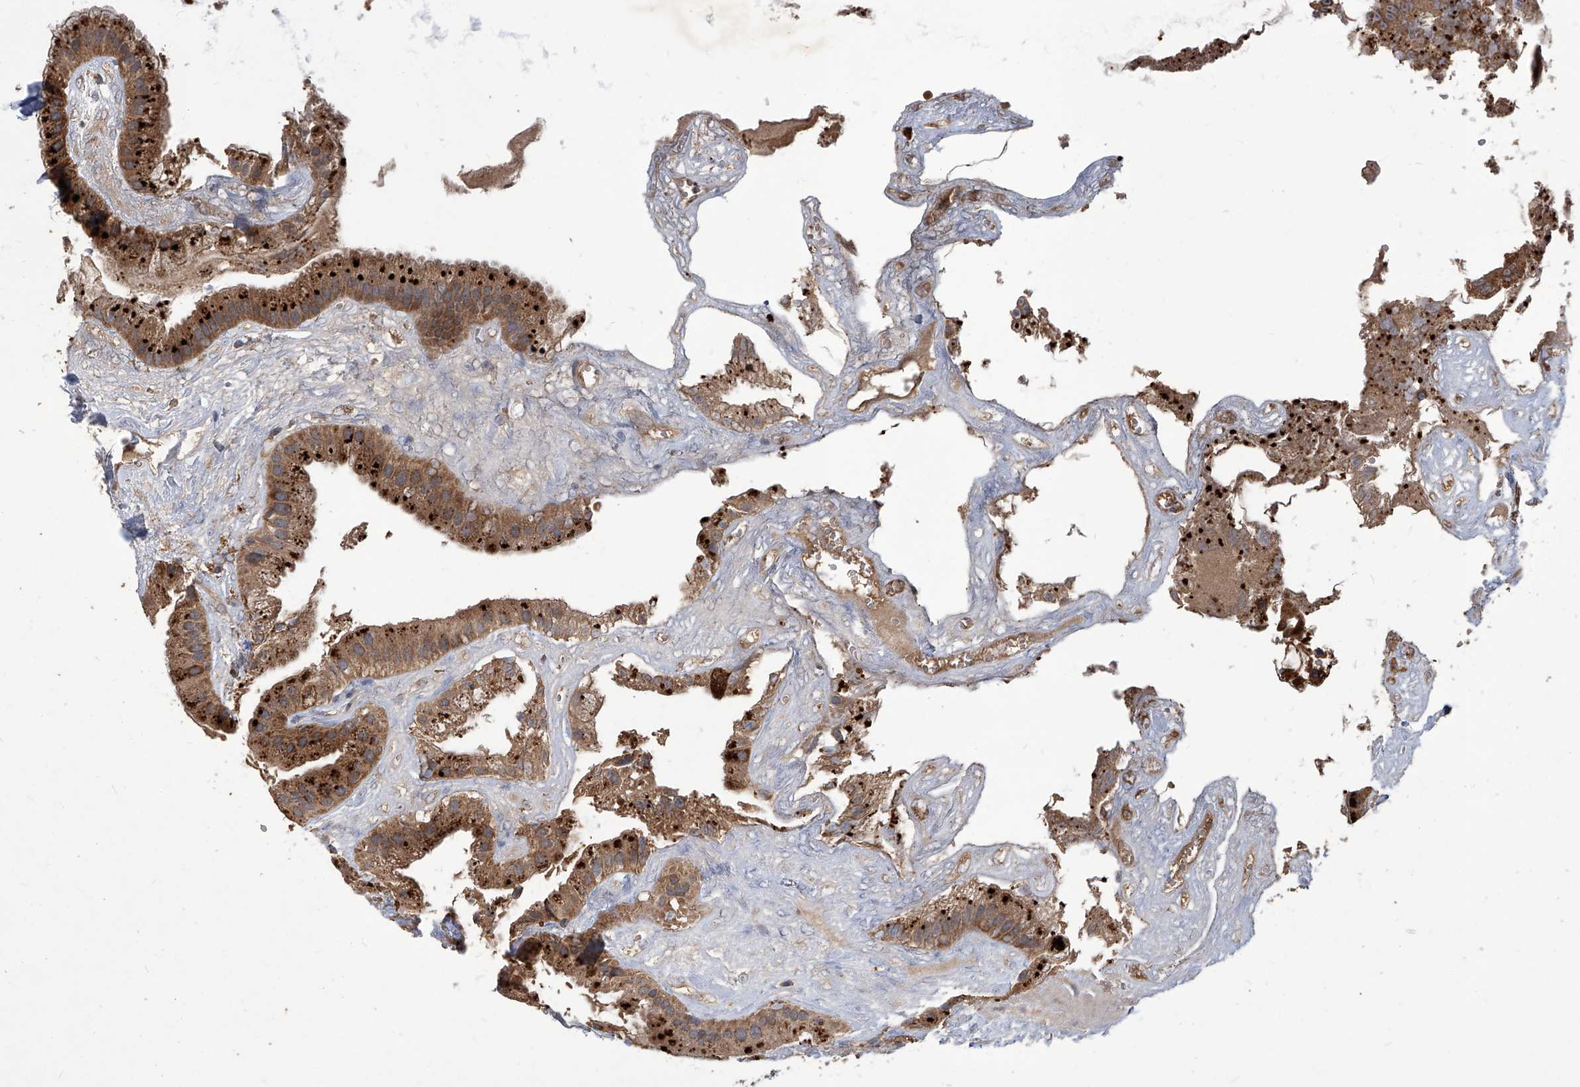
{"staining": {"intensity": "strong", "quantity": ">75%", "location": "cytoplasmic/membranous"}, "tissue": "gallbladder", "cell_type": "Glandular cells", "image_type": "normal", "snomed": [{"axis": "morphology", "description": "Normal tissue, NOS"}, {"axis": "topography", "description": "Gallbladder"}], "caption": "Strong cytoplasmic/membranous protein staining is identified in approximately >75% of glandular cells in gallbladder. The protein is stained brown, and the nuclei are stained in blue (DAB IHC with brightfield microscopy, high magnification).", "gene": "TNFRSF13B", "patient": {"sex": "male", "age": 55}}